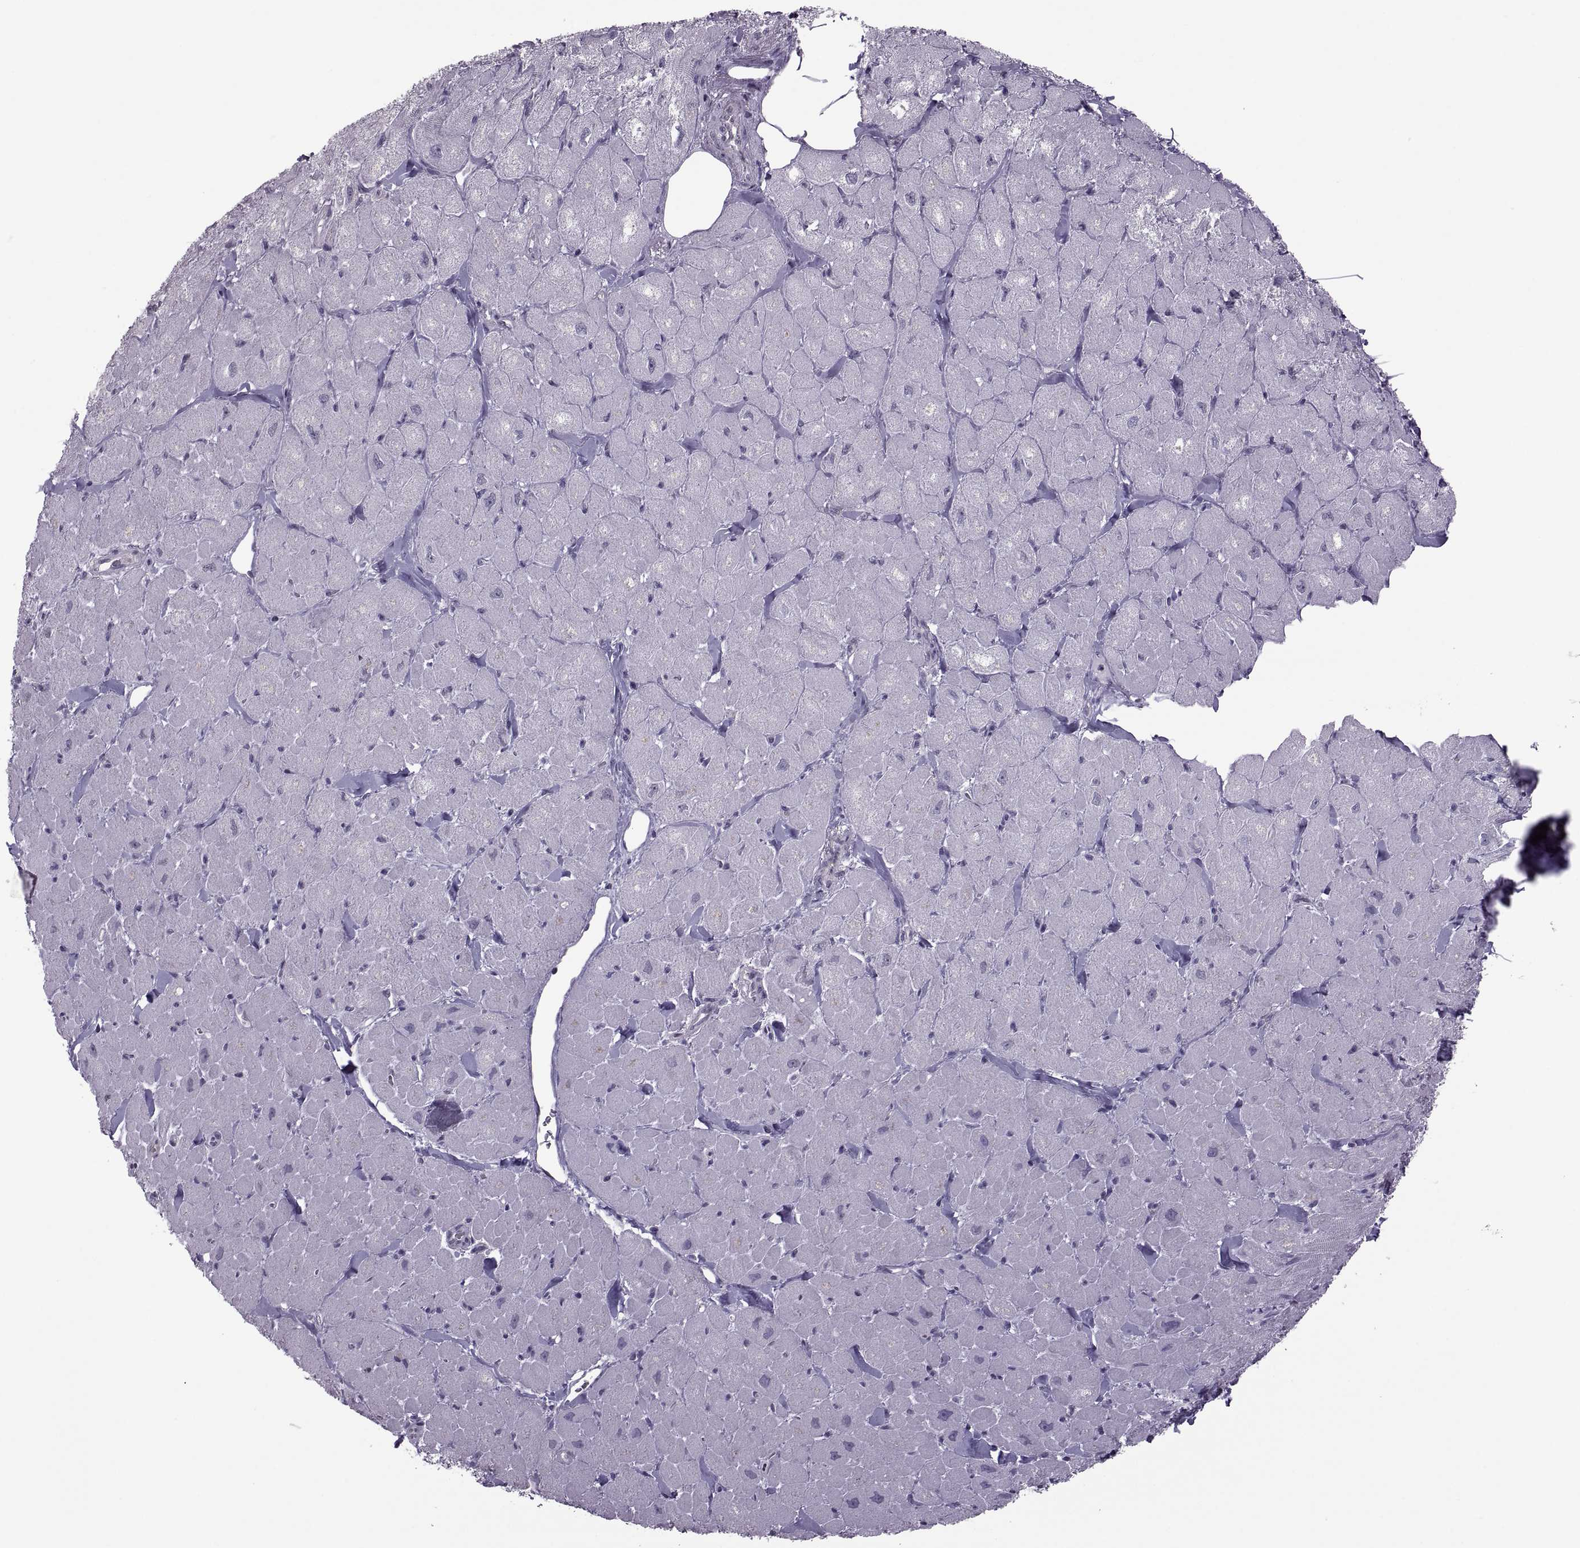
{"staining": {"intensity": "negative", "quantity": "none", "location": "none"}, "tissue": "heart muscle", "cell_type": "Cardiomyocytes", "image_type": "normal", "snomed": [{"axis": "morphology", "description": "Normal tissue, NOS"}, {"axis": "topography", "description": "Heart"}], "caption": "This photomicrograph is of normal heart muscle stained with immunohistochemistry (IHC) to label a protein in brown with the nuclei are counter-stained blue. There is no staining in cardiomyocytes.", "gene": "PABPC1", "patient": {"sex": "male", "age": 60}}